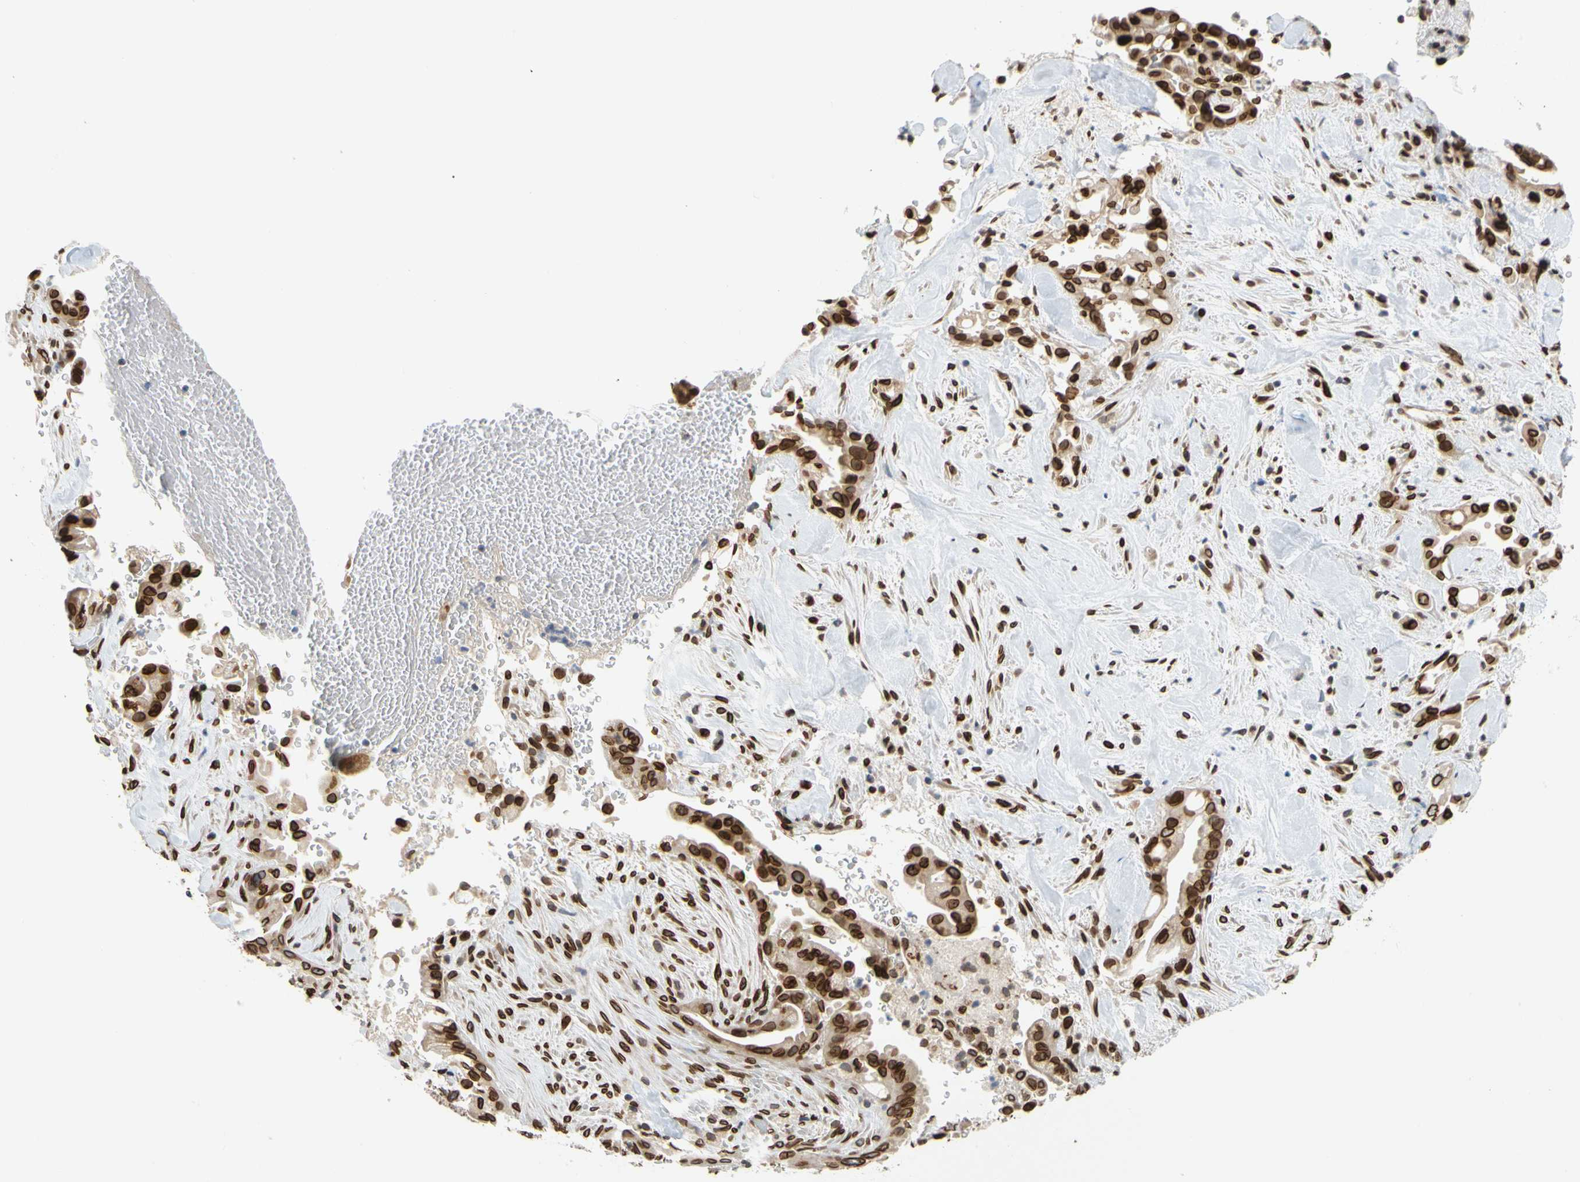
{"staining": {"intensity": "strong", "quantity": ">75%", "location": "cytoplasmic/membranous,nuclear"}, "tissue": "liver cancer", "cell_type": "Tumor cells", "image_type": "cancer", "snomed": [{"axis": "morphology", "description": "Cholangiocarcinoma"}, {"axis": "topography", "description": "Liver"}], "caption": "The immunohistochemical stain highlights strong cytoplasmic/membranous and nuclear positivity in tumor cells of cholangiocarcinoma (liver) tissue.", "gene": "SUN1", "patient": {"sex": "female", "age": 68}}